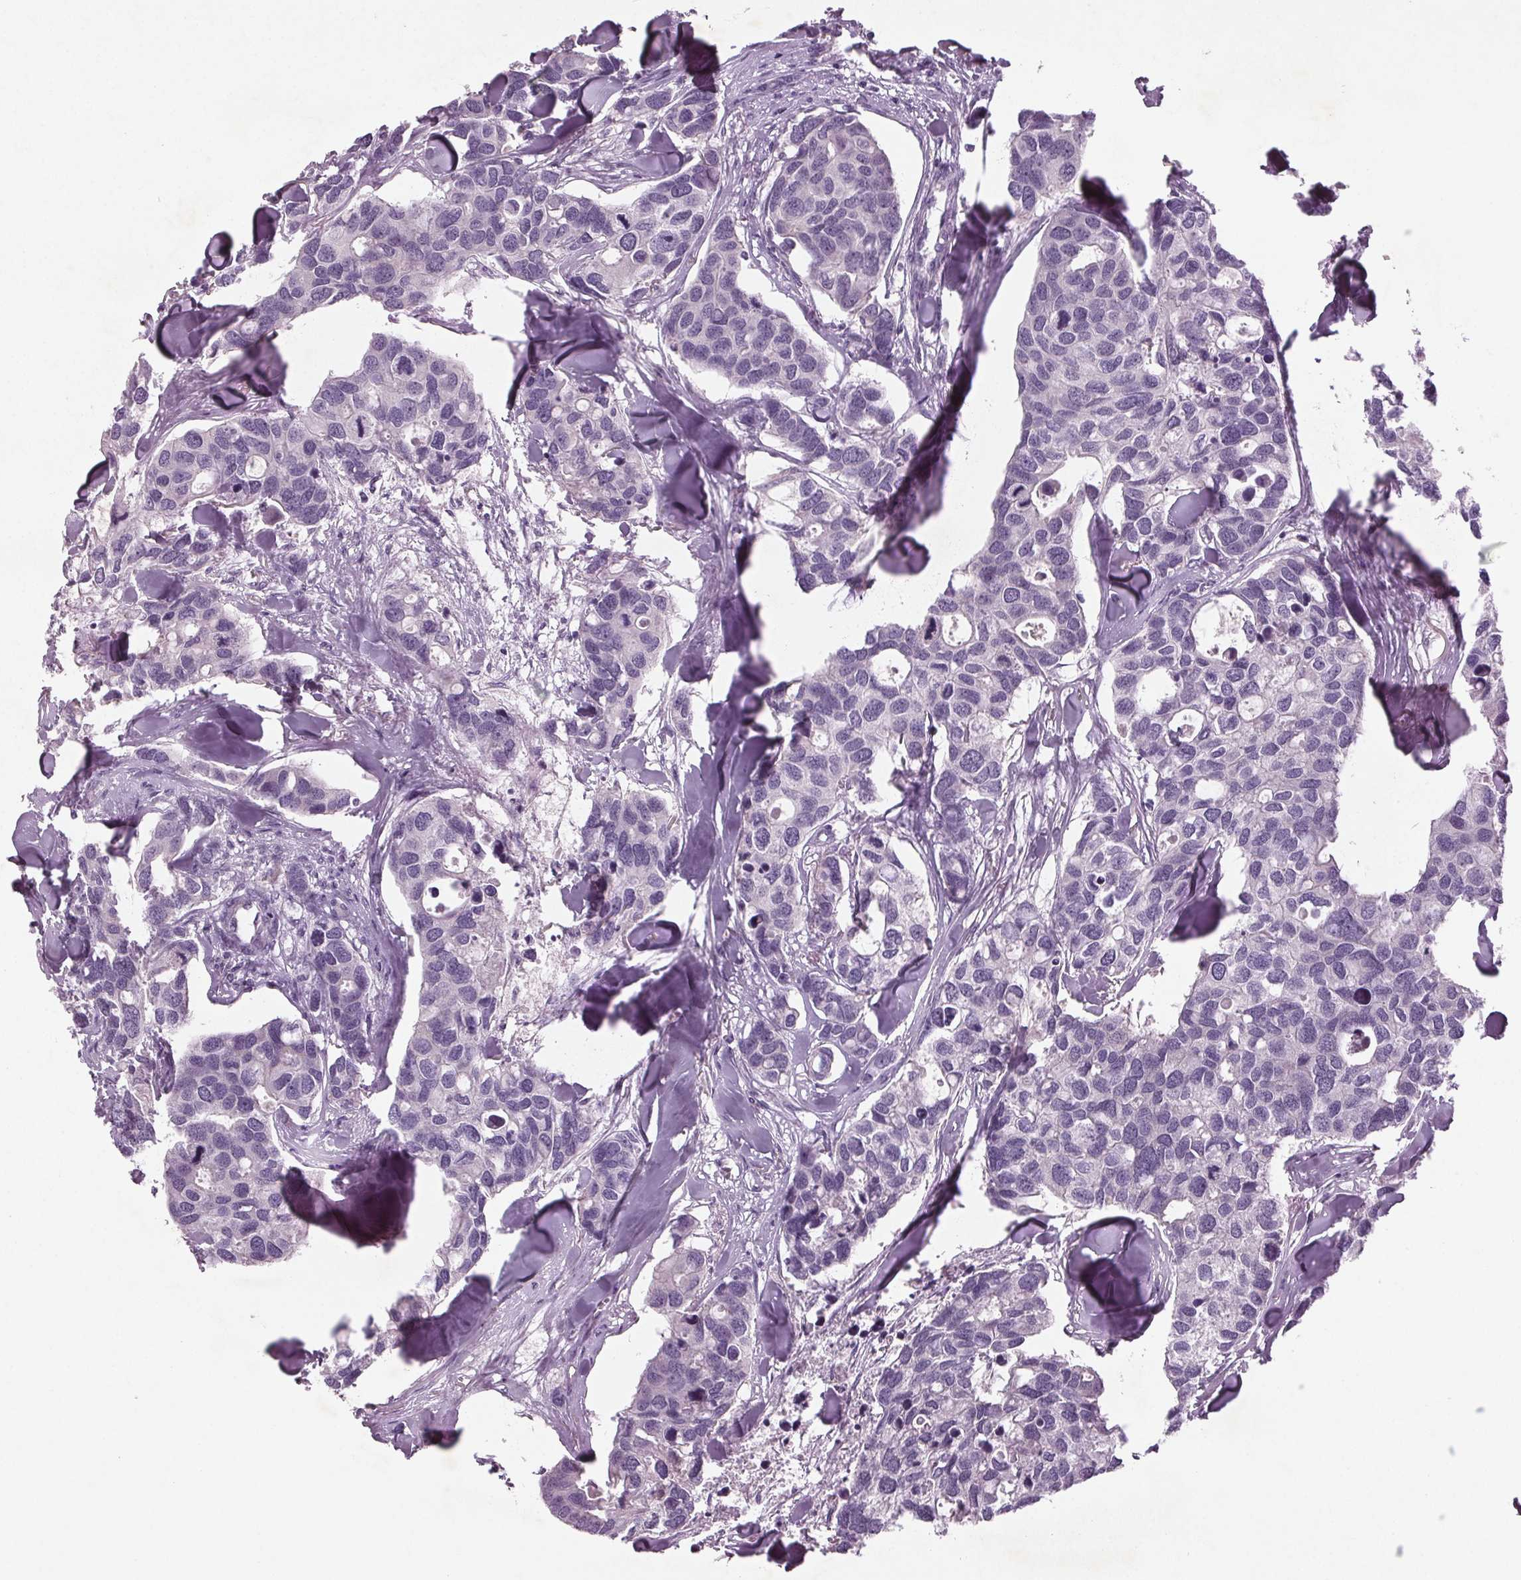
{"staining": {"intensity": "negative", "quantity": "none", "location": "none"}, "tissue": "breast cancer", "cell_type": "Tumor cells", "image_type": "cancer", "snomed": [{"axis": "morphology", "description": "Duct carcinoma"}, {"axis": "topography", "description": "Breast"}], "caption": "Tumor cells show no significant protein staining in breast cancer.", "gene": "BHLHE22", "patient": {"sex": "female", "age": 83}}